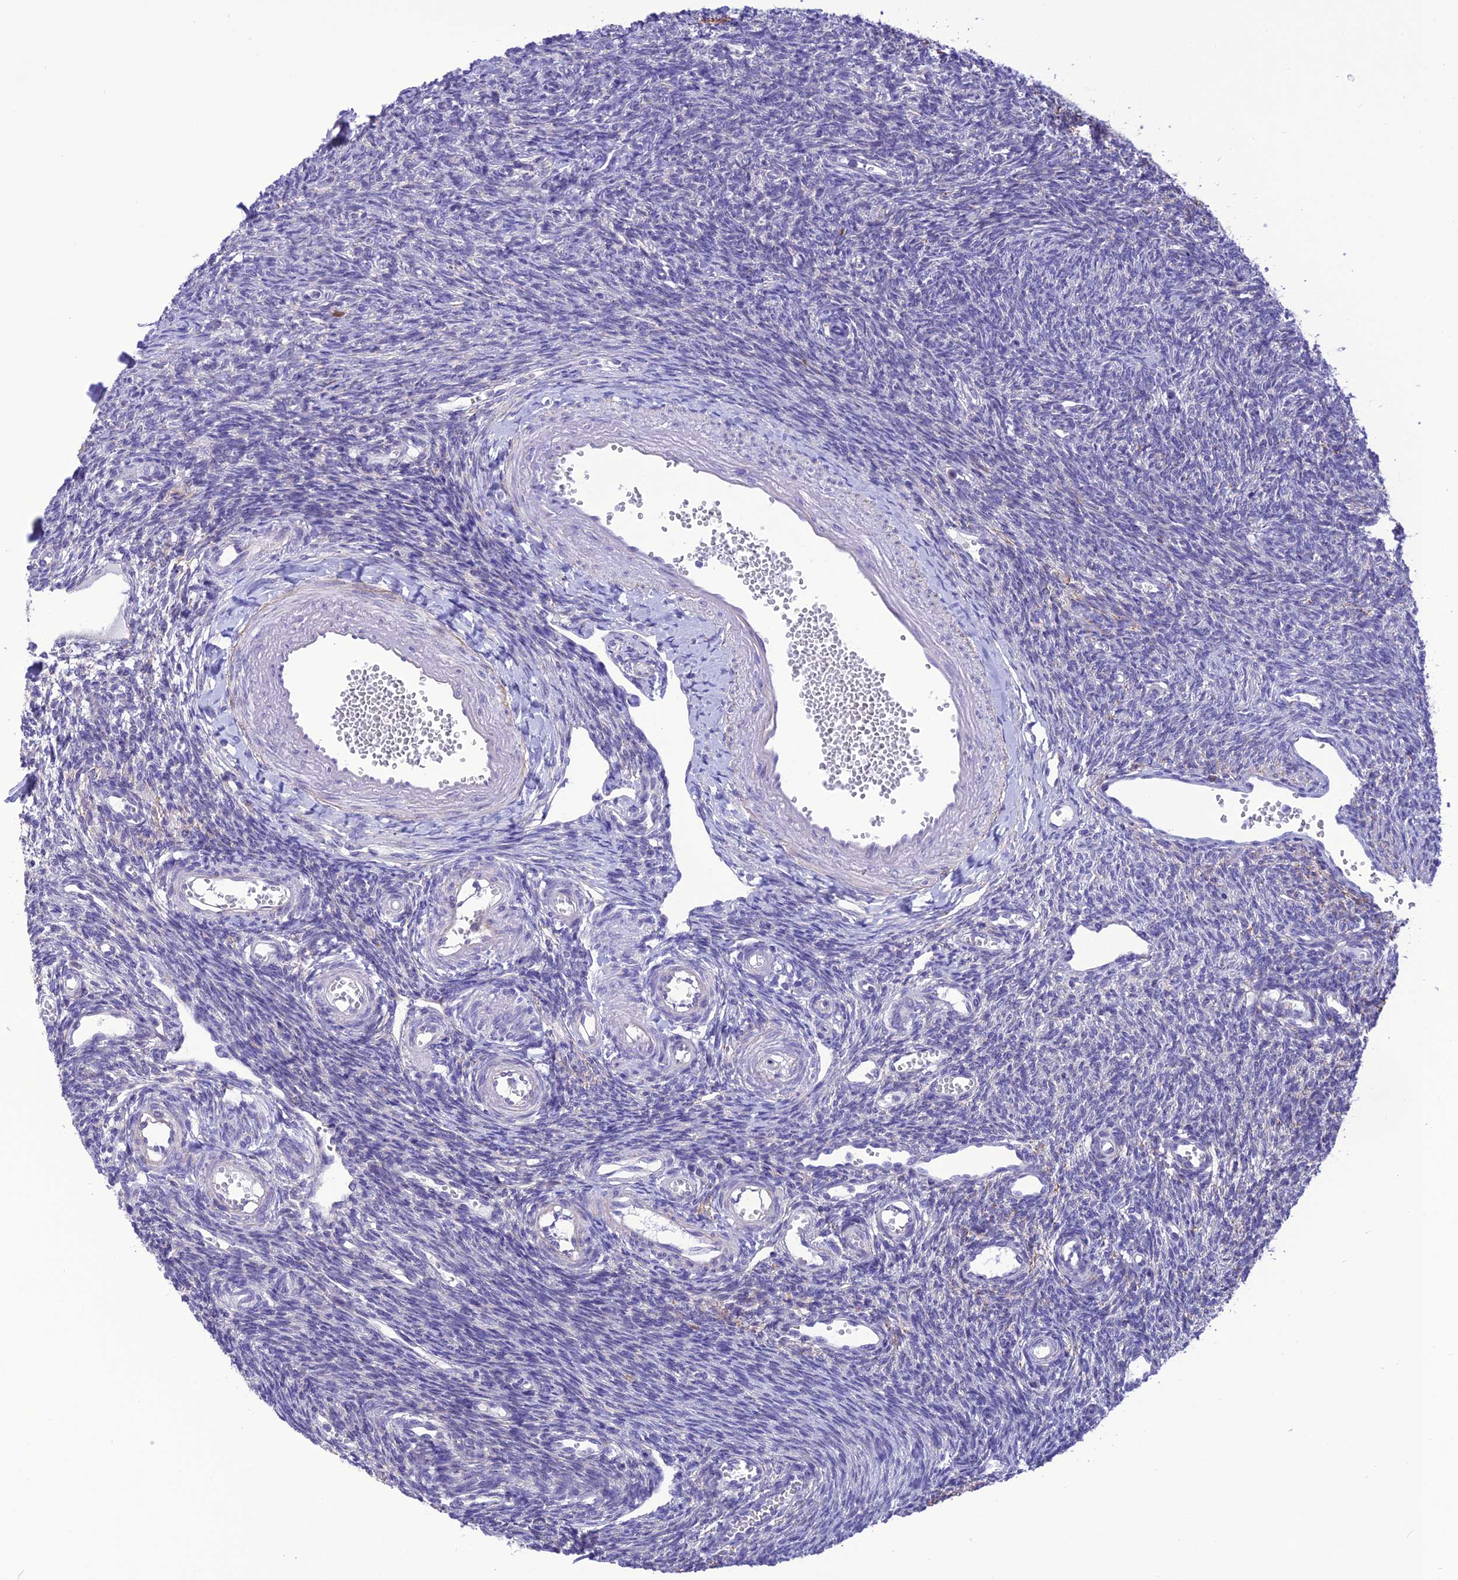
{"staining": {"intensity": "moderate", "quantity": ">75%", "location": "cytoplasmic/membranous"}, "tissue": "ovary", "cell_type": "Follicle cells", "image_type": "normal", "snomed": [{"axis": "morphology", "description": "Normal tissue, NOS"}, {"axis": "morphology", "description": "Cyst, NOS"}, {"axis": "topography", "description": "Ovary"}], "caption": "Follicle cells display moderate cytoplasmic/membranous expression in about >75% of cells in benign ovary. (Stains: DAB (3,3'-diaminobenzidine) in brown, nuclei in blue, Microscopy: brightfield microscopy at high magnification).", "gene": "RNF126", "patient": {"sex": "female", "age": 33}}